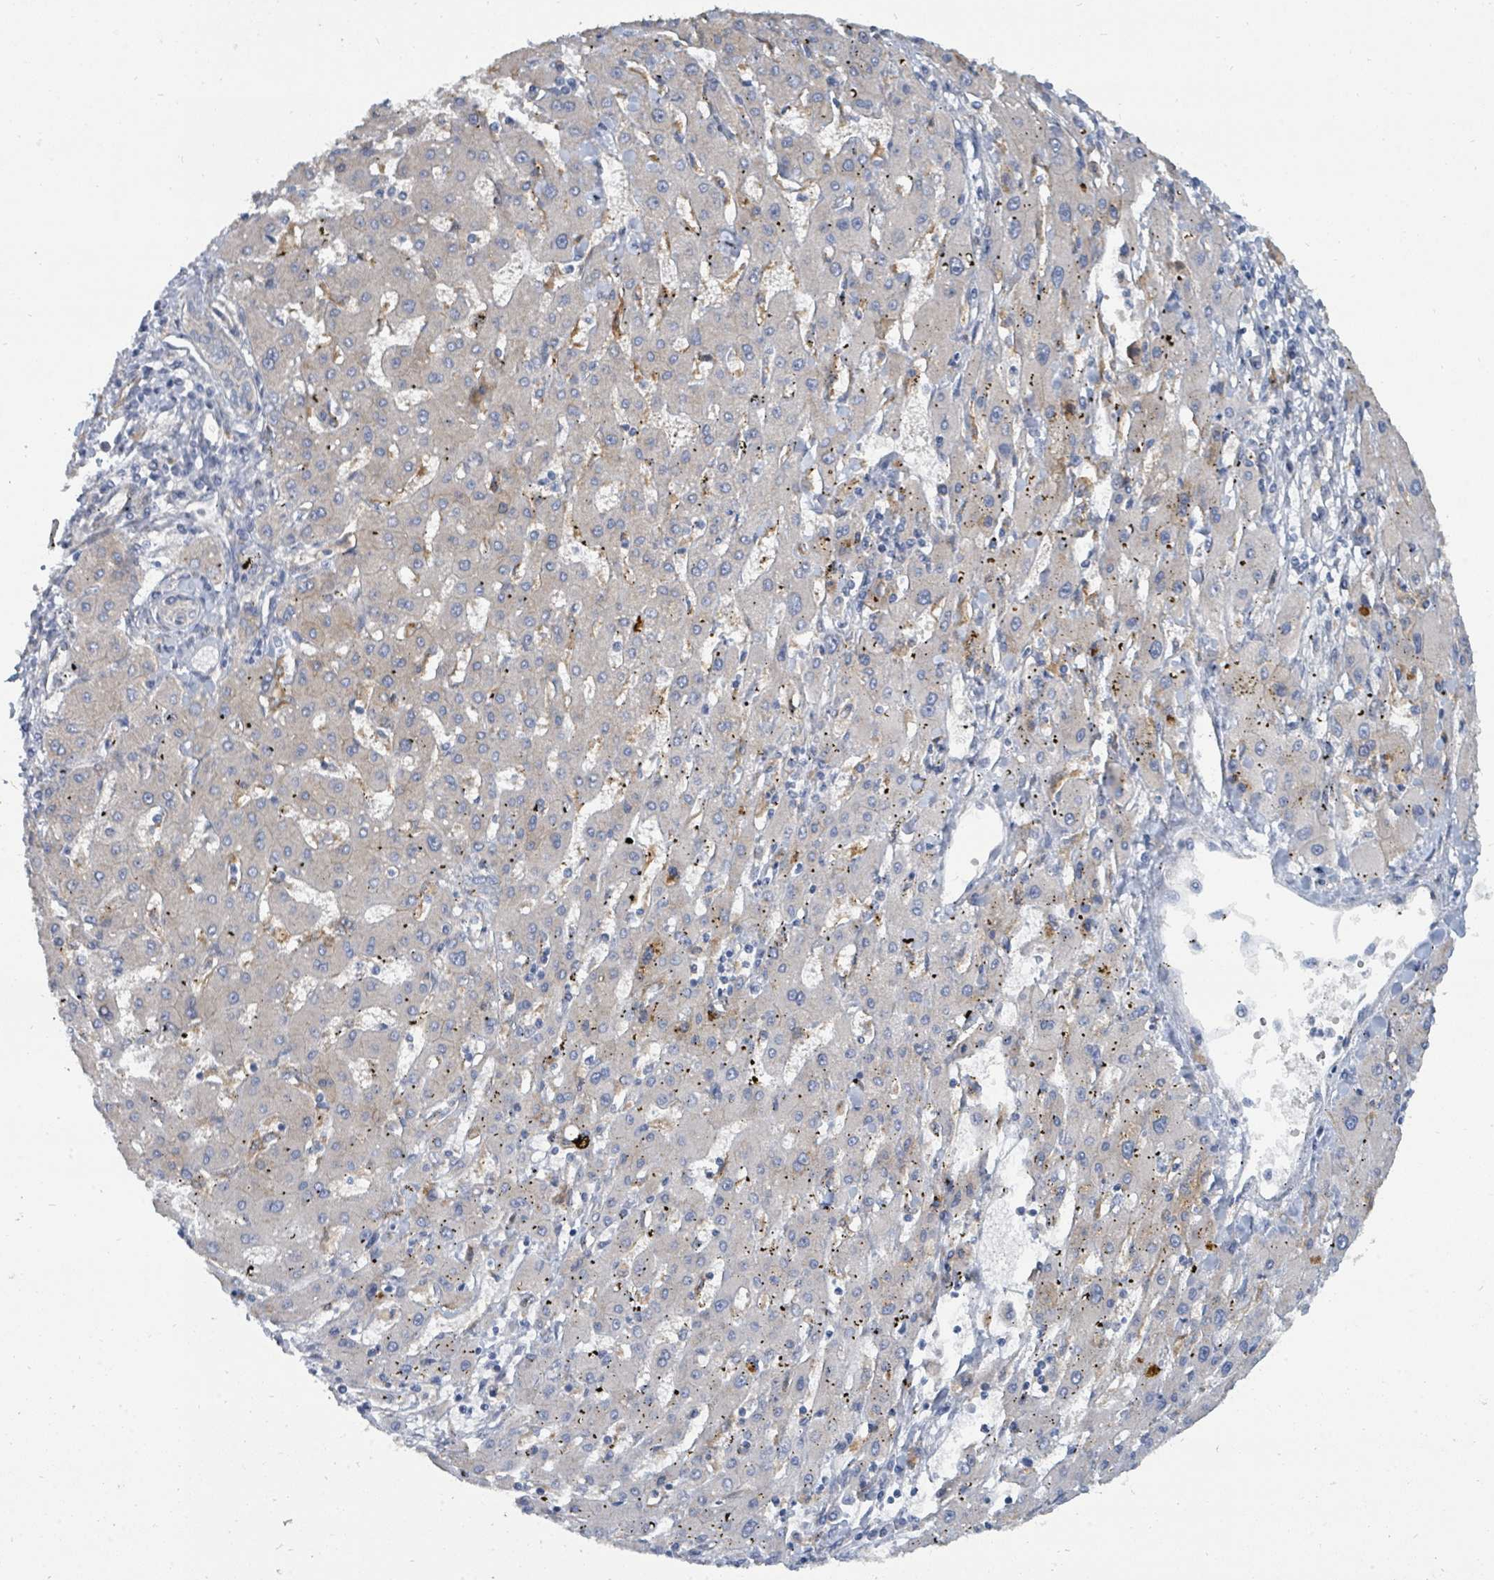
{"staining": {"intensity": "negative", "quantity": "none", "location": "none"}, "tissue": "liver cancer", "cell_type": "Tumor cells", "image_type": "cancer", "snomed": [{"axis": "morphology", "description": "Carcinoma, Hepatocellular, NOS"}, {"axis": "topography", "description": "Liver"}], "caption": "DAB immunohistochemical staining of human liver cancer (hepatocellular carcinoma) demonstrates no significant expression in tumor cells. (DAB (3,3'-diaminobenzidine) IHC visualized using brightfield microscopy, high magnification).", "gene": "IFIT1", "patient": {"sex": "male", "age": 72}}